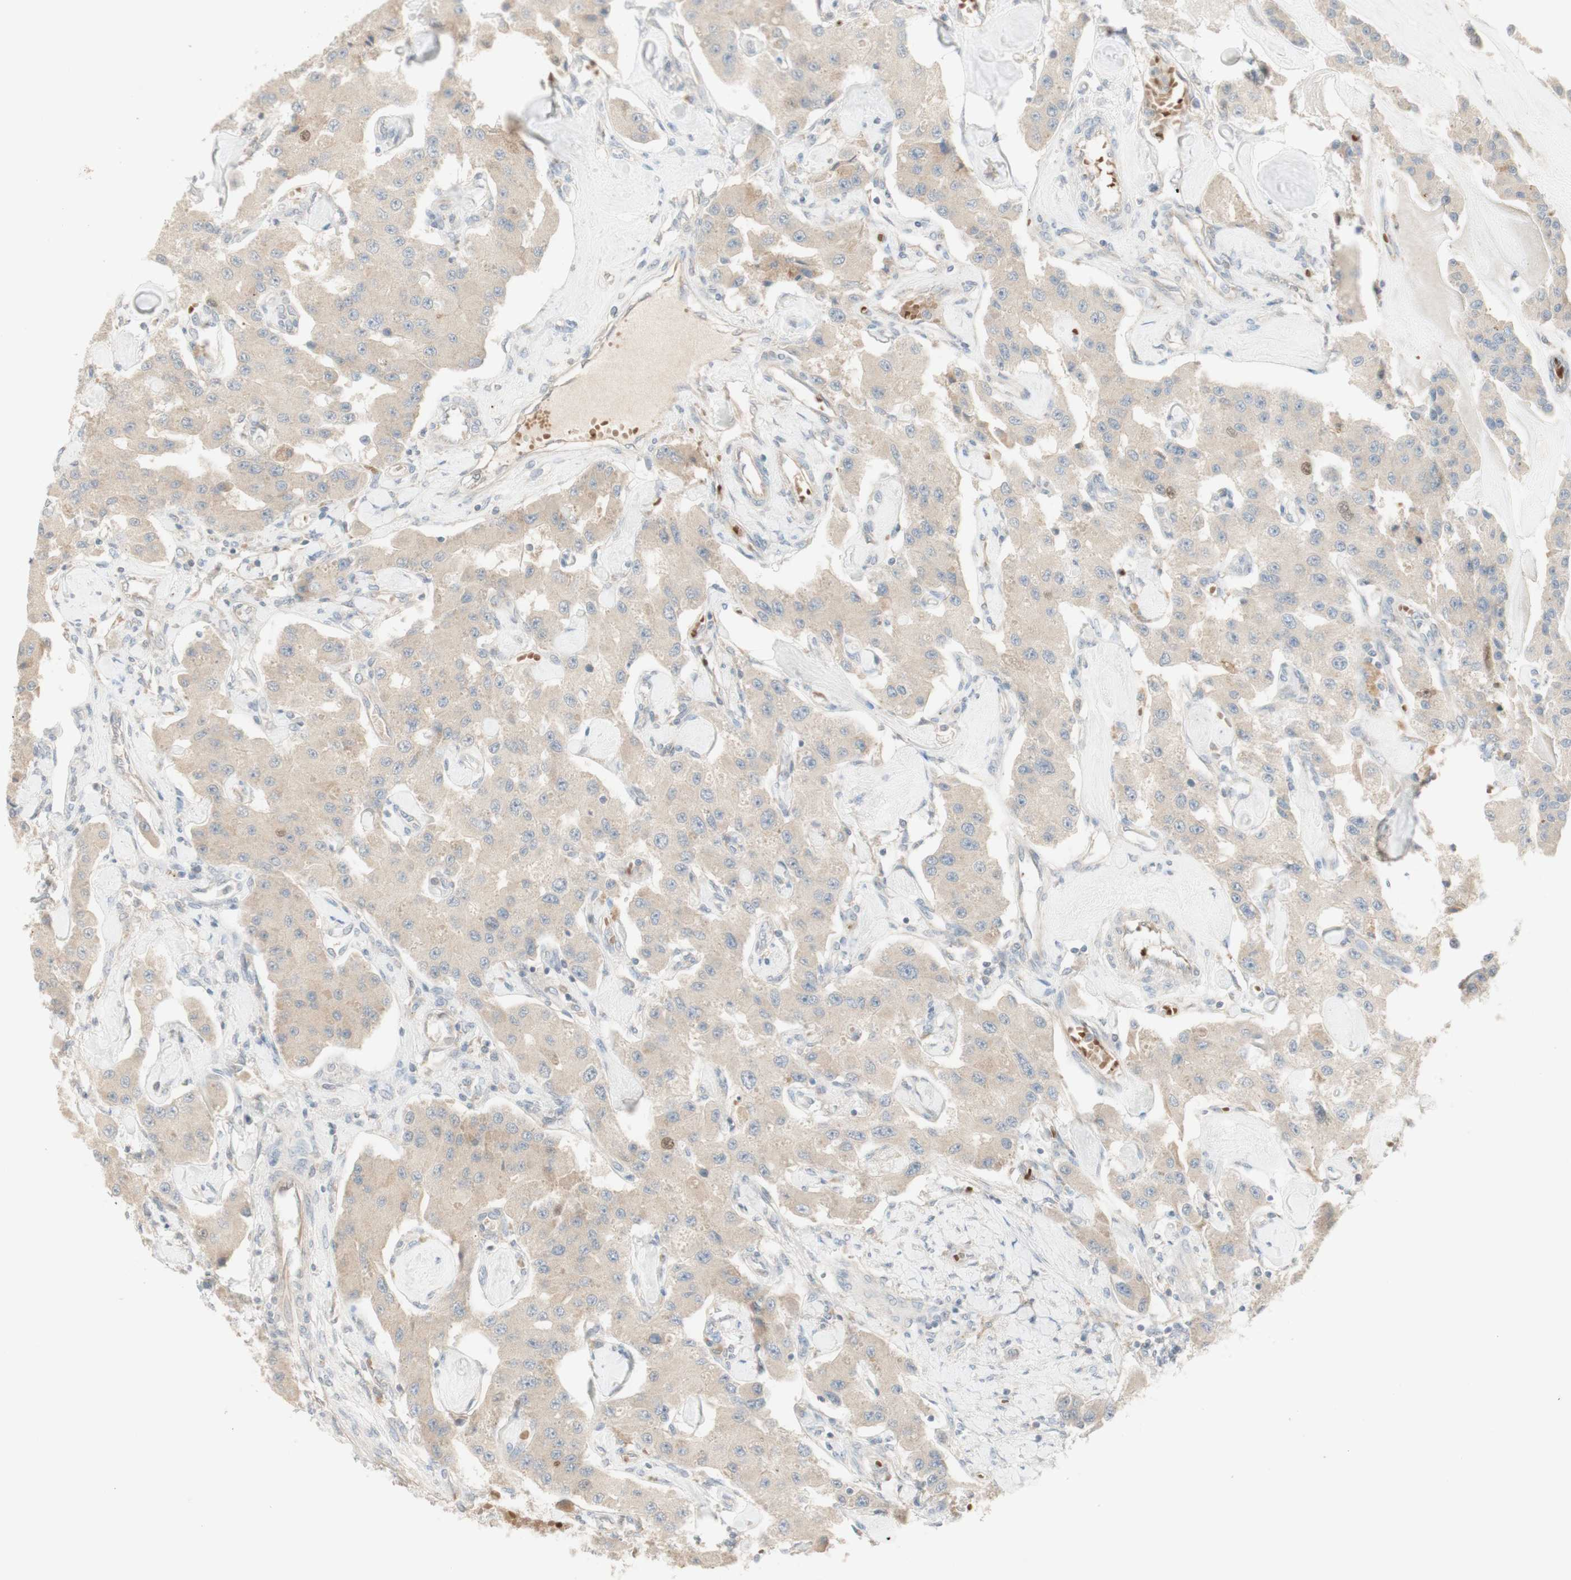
{"staining": {"intensity": "weak", "quantity": ">75%", "location": "cytoplasmic/membranous"}, "tissue": "carcinoid", "cell_type": "Tumor cells", "image_type": "cancer", "snomed": [{"axis": "morphology", "description": "Carcinoid, malignant, NOS"}, {"axis": "topography", "description": "Pancreas"}], "caption": "High-magnification brightfield microscopy of carcinoid (malignant) stained with DAB (3,3'-diaminobenzidine) (brown) and counterstained with hematoxylin (blue). tumor cells exhibit weak cytoplasmic/membranous expression is appreciated in about>75% of cells.", "gene": "PTGER4", "patient": {"sex": "male", "age": 41}}